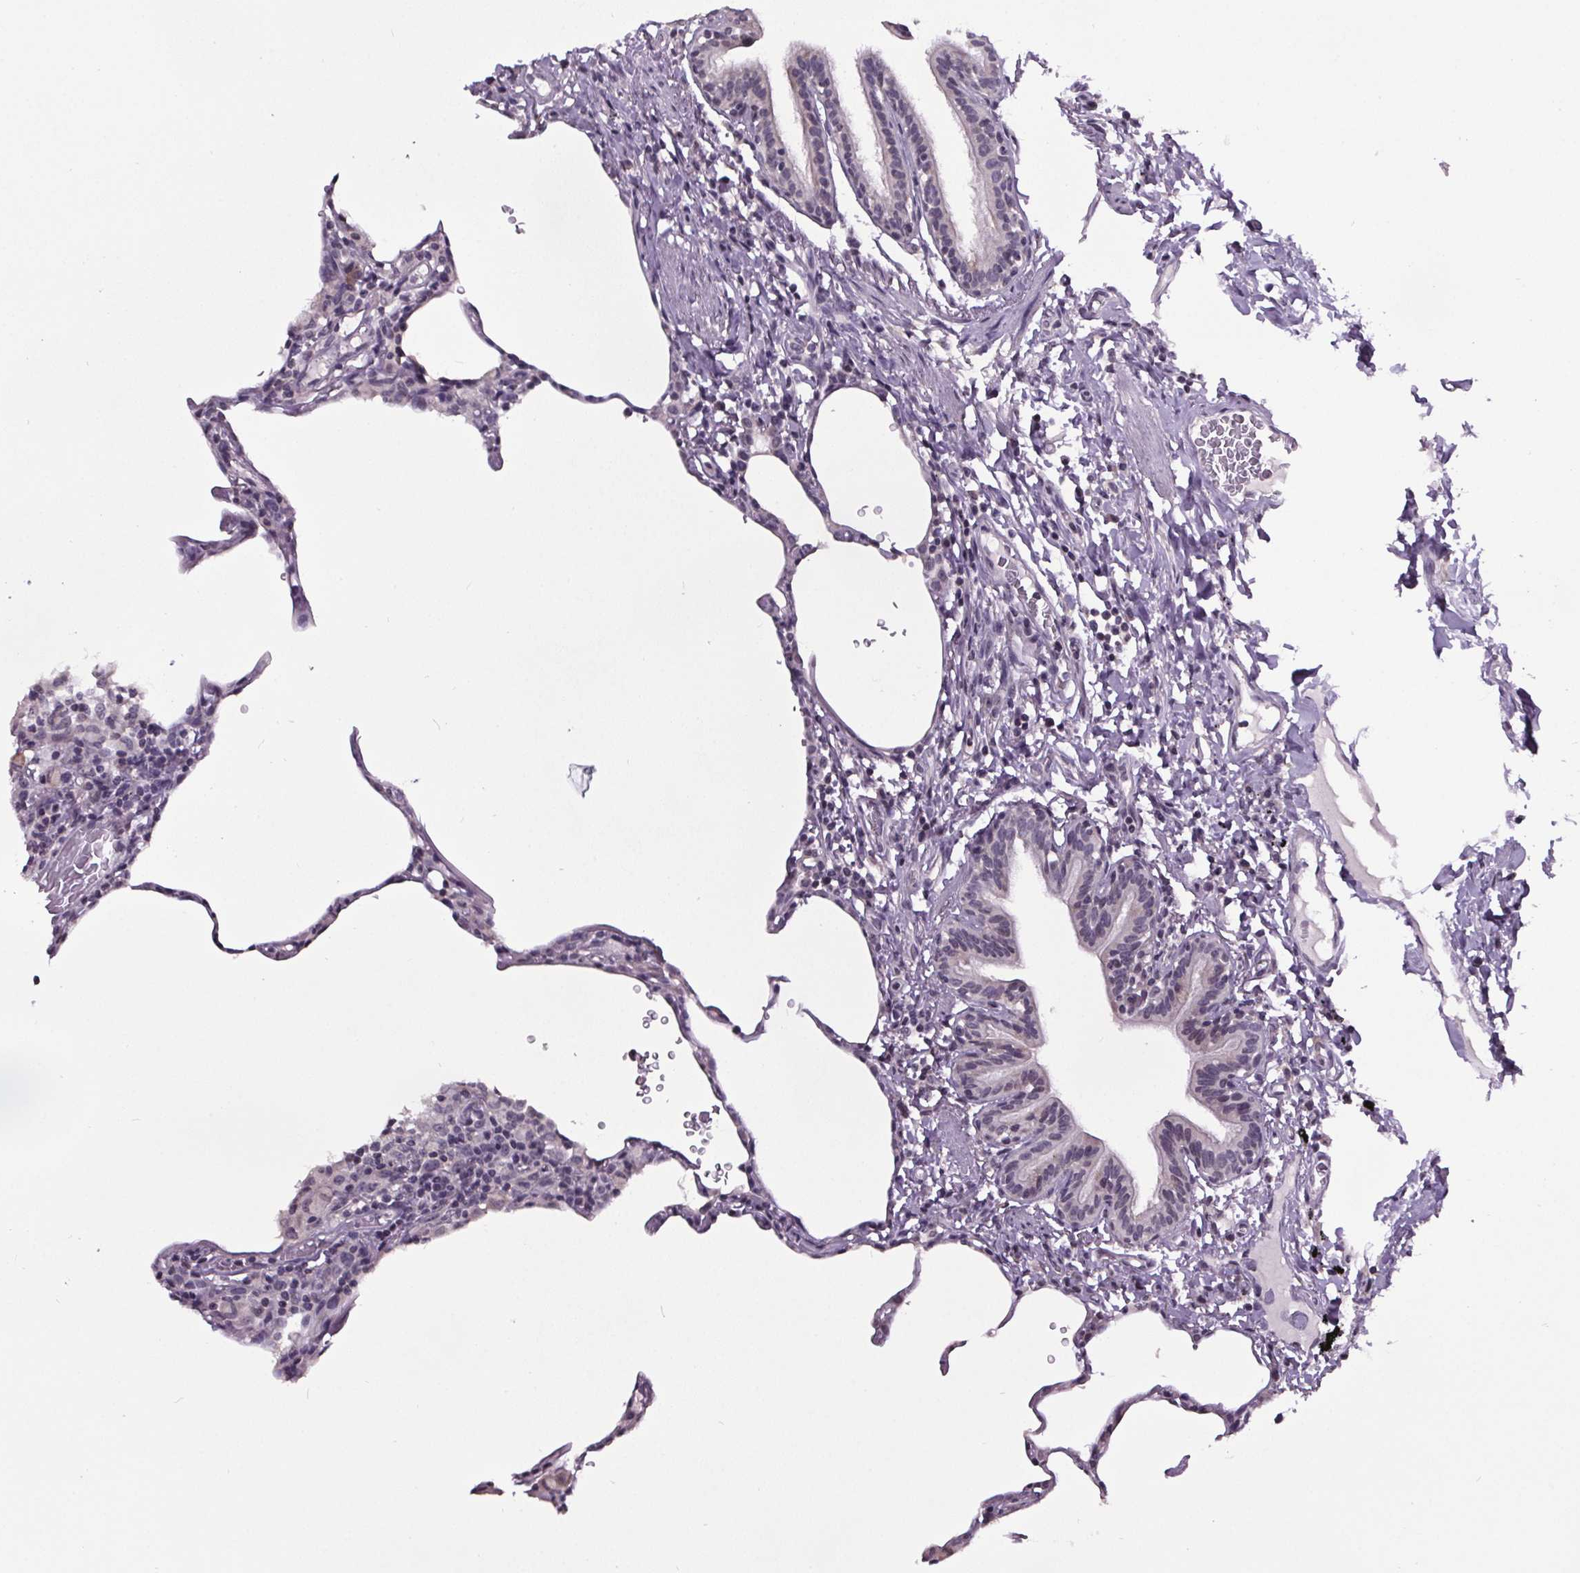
{"staining": {"intensity": "negative", "quantity": "none", "location": "none"}, "tissue": "lung", "cell_type": "Alveolar cells", "image_type": "normal", "snomed": [{"axis": "morphology", "description": "Normal tissue, NOS"}, {"axis": "topography", "description": "Lung"}], "caption": "DAB immunohistochemical staining of unremarkable lung reveals no significant staining in alveolar cells.", "gene": "NKX6", "patient": {"sex": "female", "age": 57}}